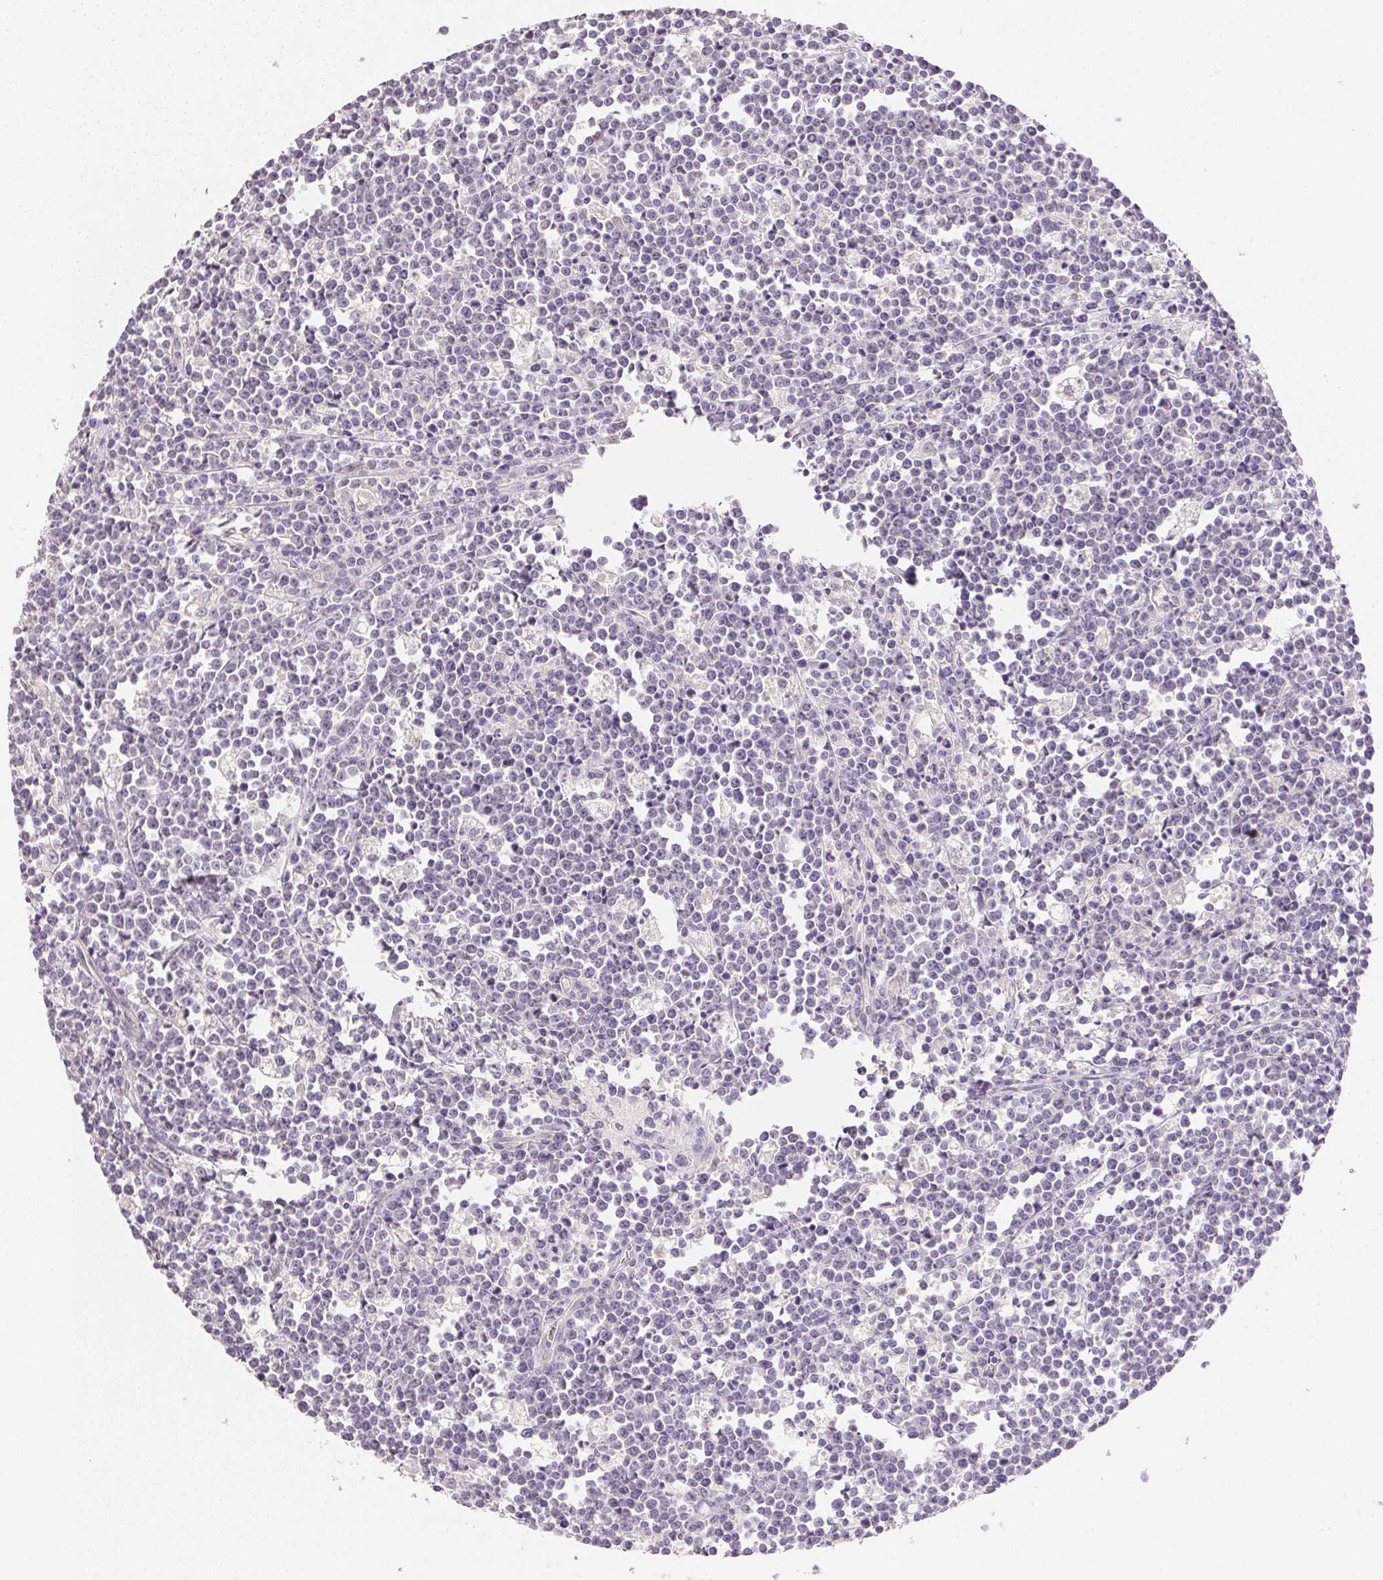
{"staining": {"intensity": "negative", "quantity": "none", "location": "none"}, "tissue": "lymphoma", "cell_type": "Tumor cells", "image_type": "cancer", "snomed": [{"axis": "morphology", "description": "Malignant lymphoma, non-Hodgkin's type, High grade"}, {"axis": "topography", "description": "Small intestine"}], "caption": "Protein analysis of high-grade malignant lymphoma, non-Hodgkin's type reveals no significant positivity in tumor cells.", "gene": "DHCR24", "patient": {"sex": "female", "age": 56}}